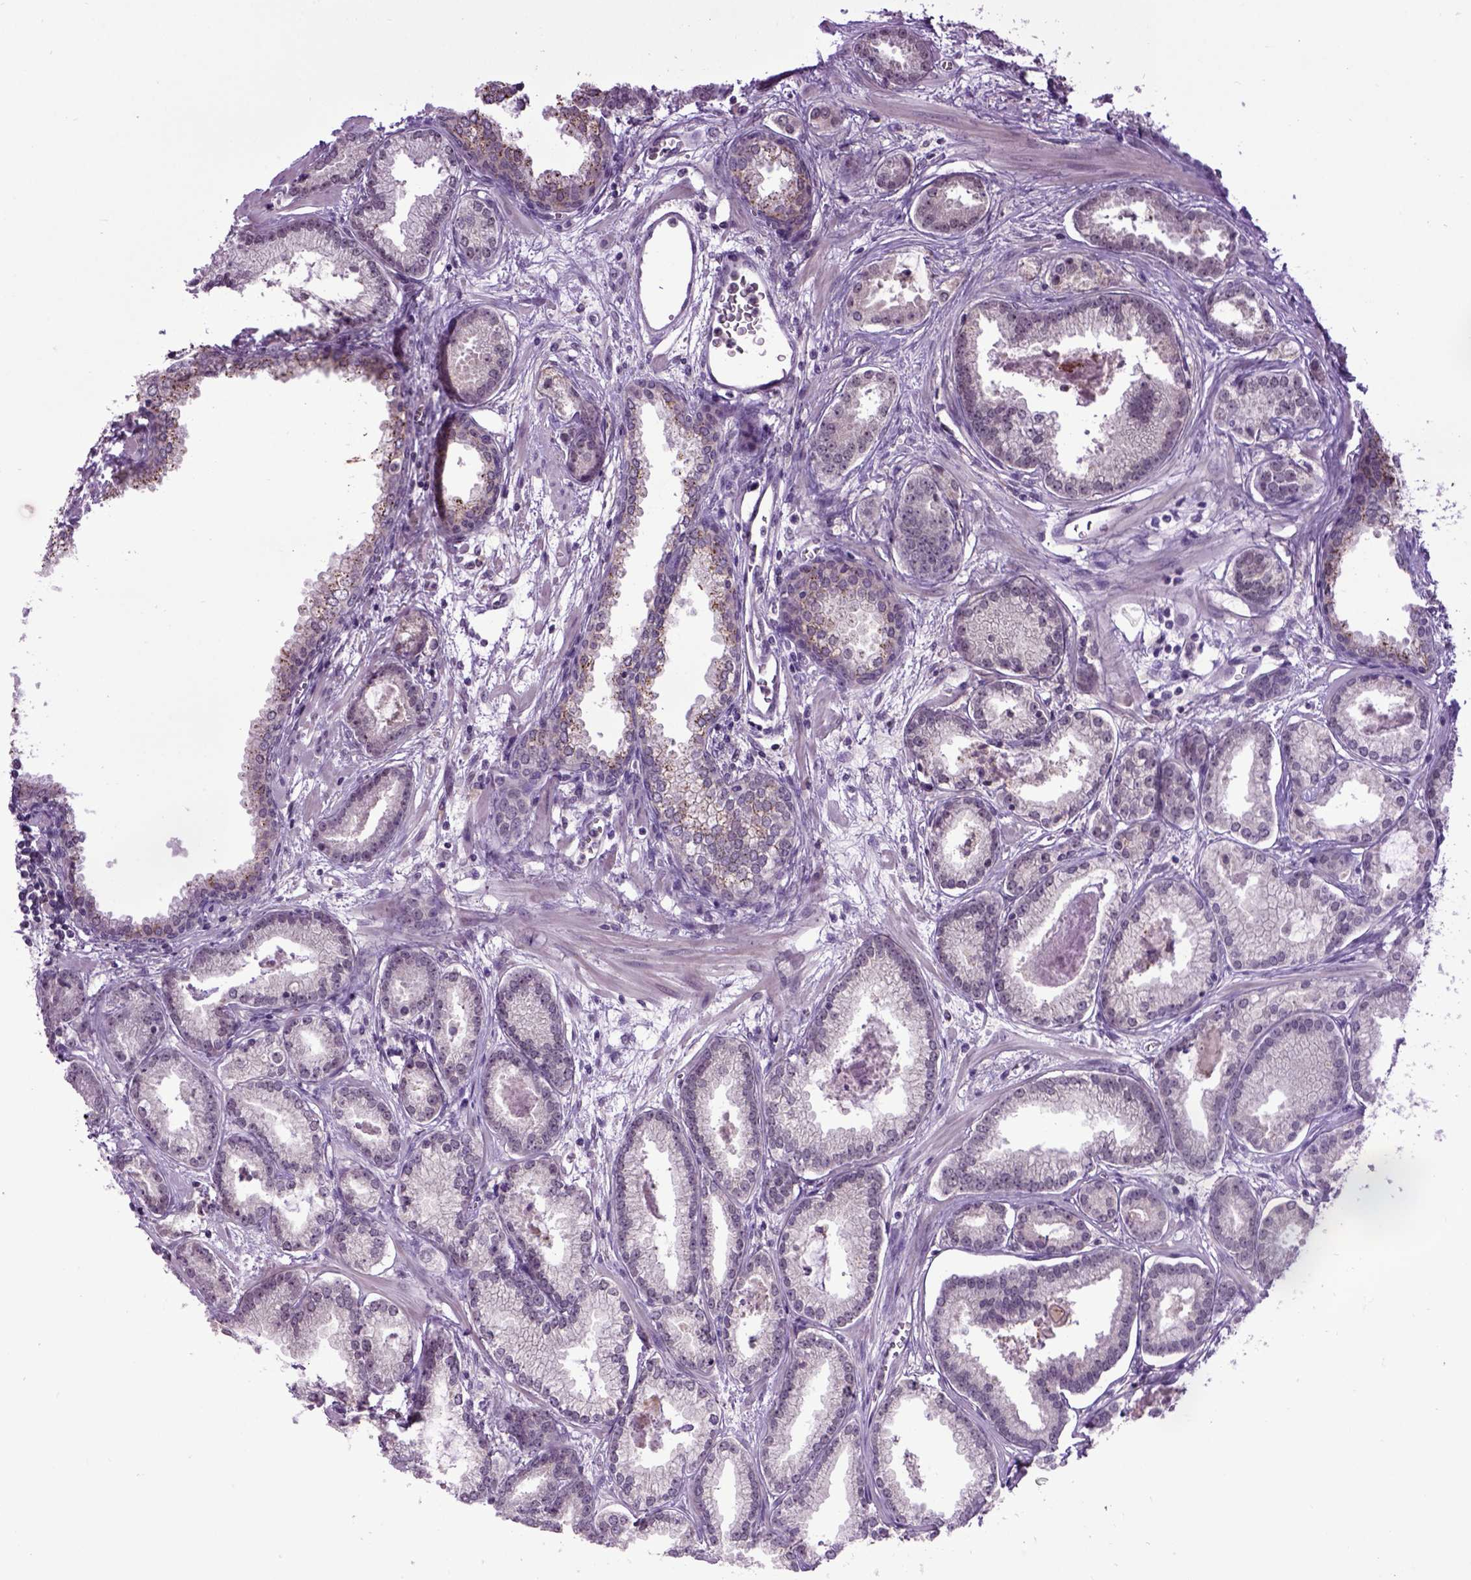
{"staining": {"intensity": "negative", "quantity": "none", "location": "none"}, "tissue": "prostate cancer", "cell_type": "Tumor cells", "image_type": "cancer", "snomed": [{"axis": "morphology", "description": "Adenocarcinoma, Low grade"}, {"axis": "topography", "description": "Prostate"}], "caption": "There is no significant staining in tumor cells of low-grade adenocarcinoma (prostate).", "gene": "RAB43", "patient": {"sex": "male", "age": 68}}